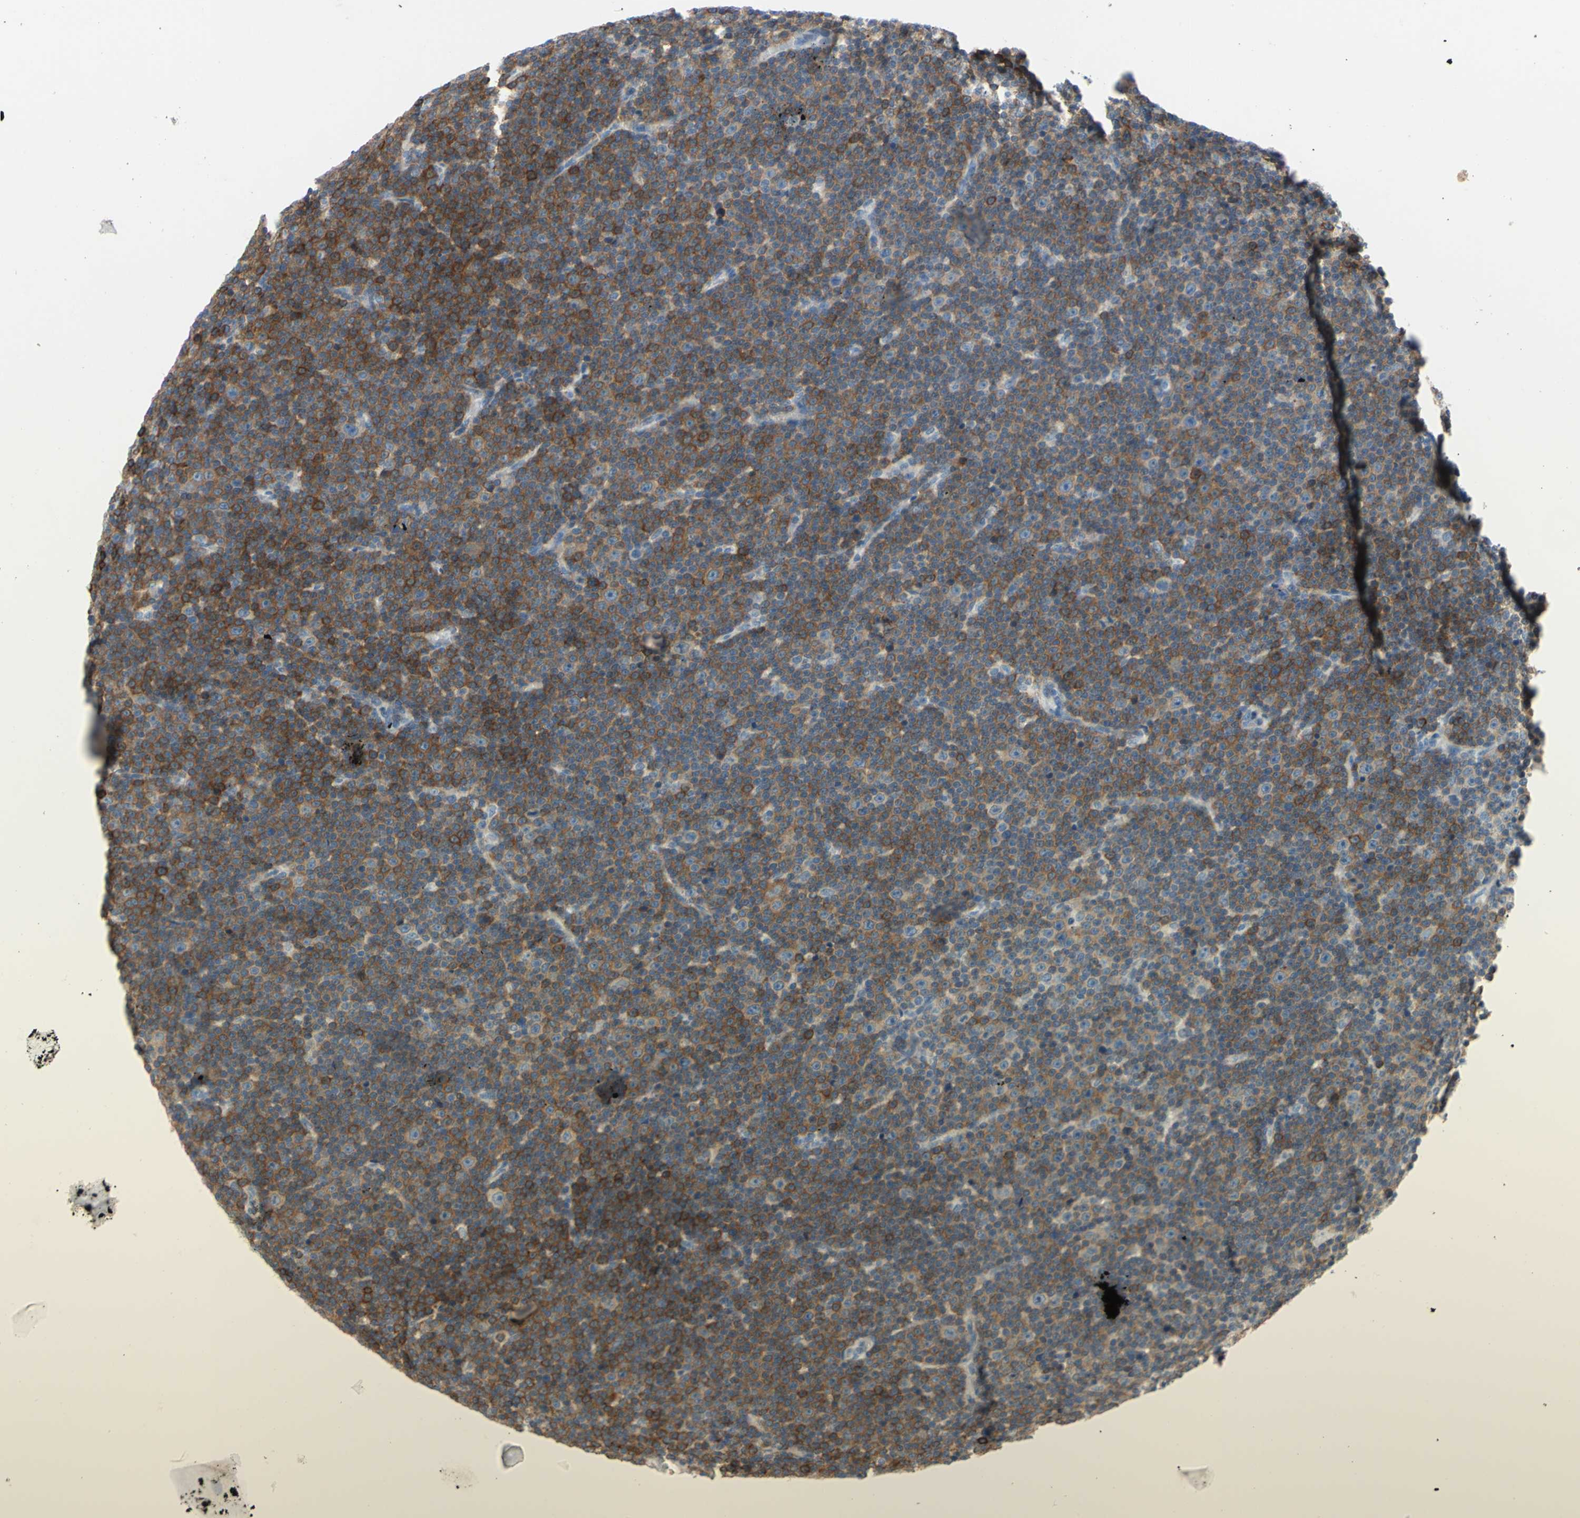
{"staining": {"intensity": "moderate", "quantity": ">75%", "location": "cytoplasmic/membranous"}, "tissue": "lymphoma", "cell_type": "Tumor cells", "image_type": "cancer", "snomed": [{"axis": "morphology", "description": "Malignant lymphoma, non-Hodgkin's type, Low grade"}, {"axis": "topography", "description": "Lymph node"}], "caption": "This image shows immunohistochemistry (IHC) staining of human low-grade malignant lymphoma, non-Hodgkin's type, with medium moderate cytoplasmic/membranous positivity in about >75% of tumor cells.", "gene": "MUC1", "patient": {"sex": "female", "age": 67}}